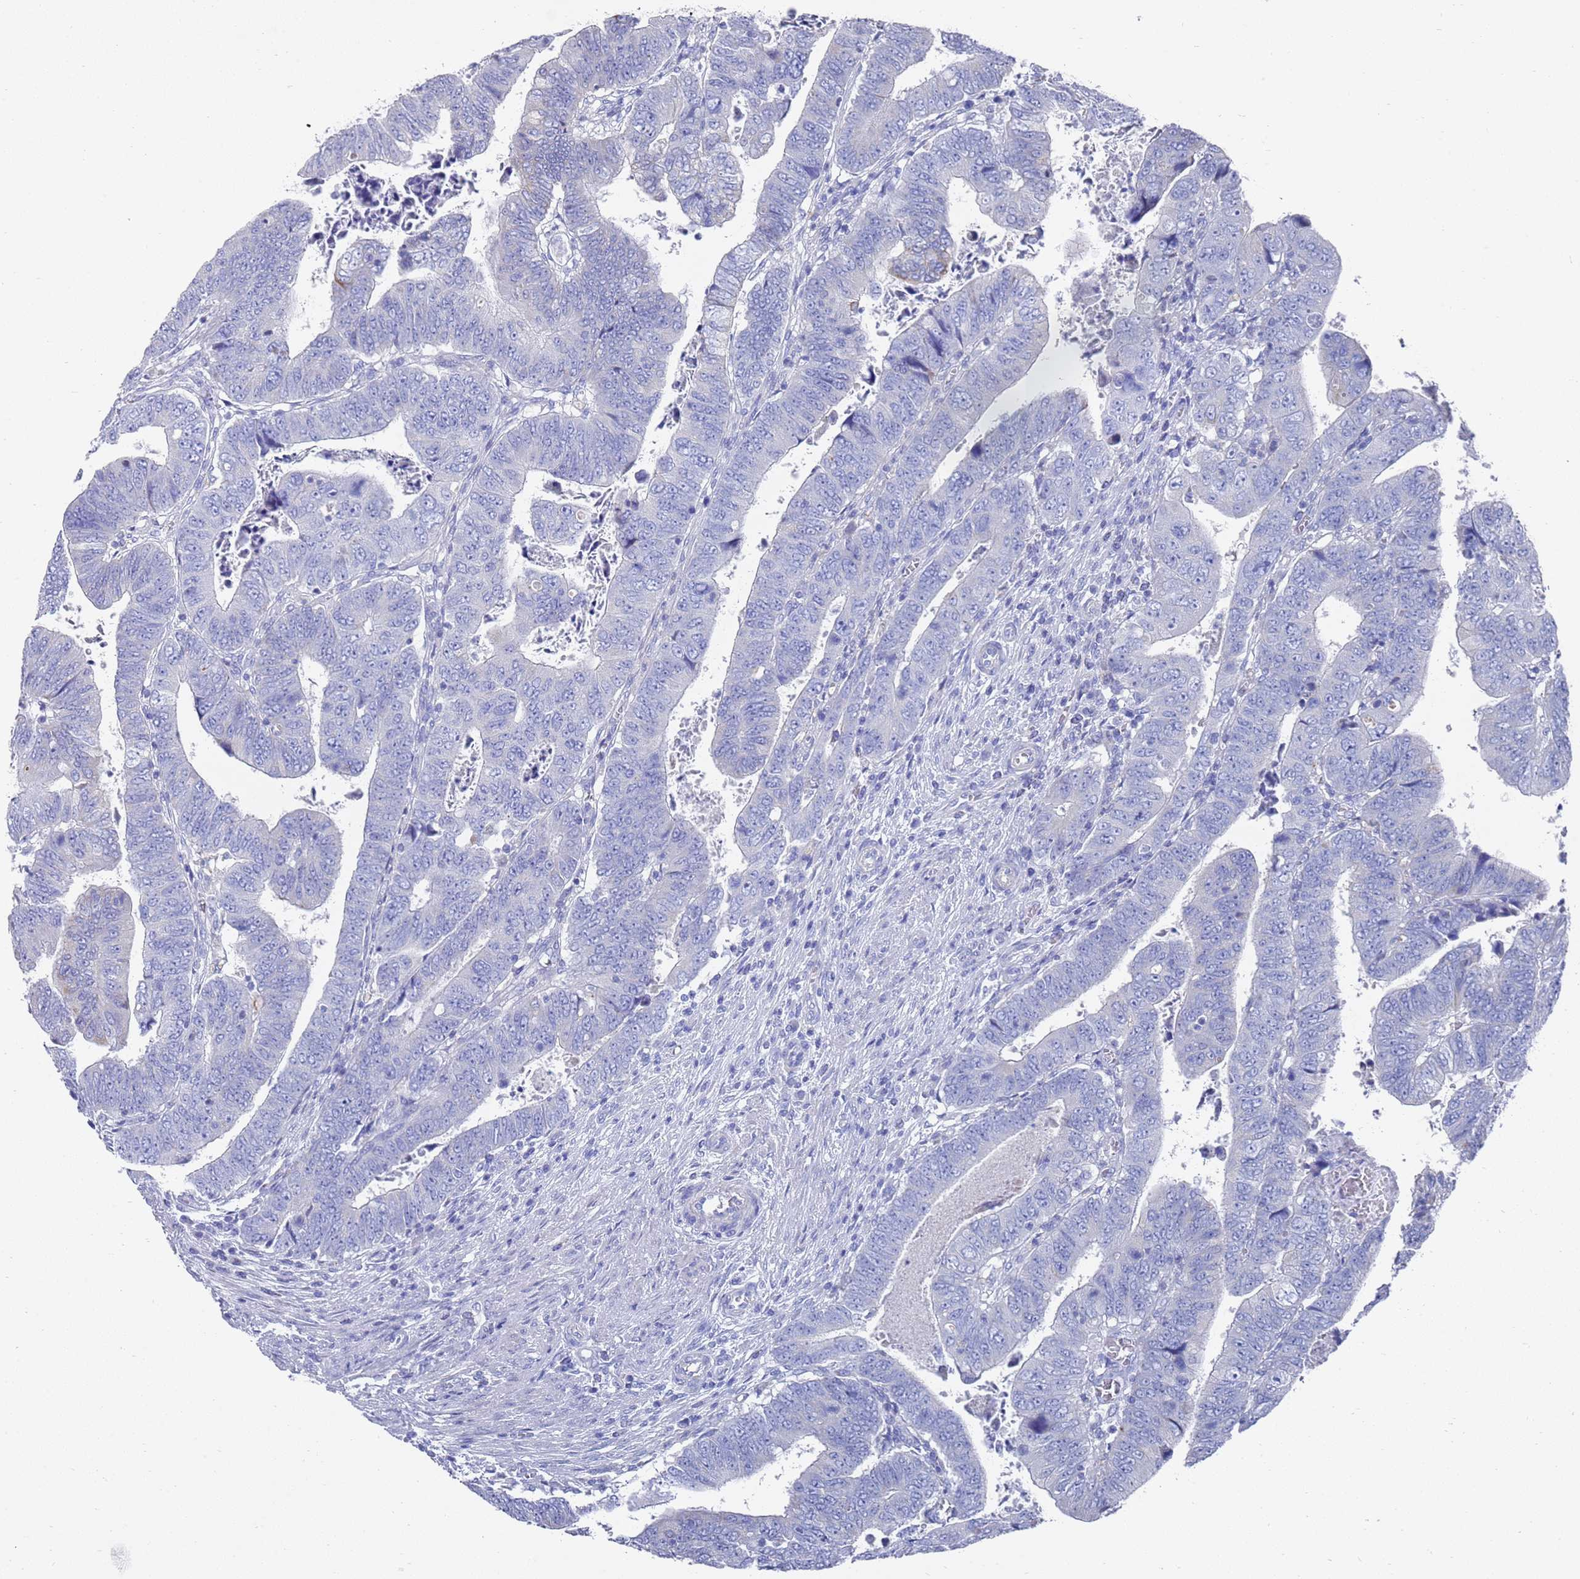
{"staining": {"intensity": "negative", "quantity": "none", "location": "none"}, "tissue": "colorectal cancer", "cell_type": "Tumor cells", "image_type": "cancer", "snomed": [{"axis": "morphology", "description": "Normal tissue, NOS"}, {"axis": "morphology", "description": "Adenocarcinoma, NOS"}, {"axis": "topography", "description": "Rectum"}], "caption": "Immunohistochemical staining of human colorectal cancer (adenocarcinoma) demonstrates no significant expression in tumor cells. The staining was performed using DAB (3,3'-diaminobenzidine) to visualize the protein expression in brown, while the nuclei were stained in blue with hematoxylin (Magnification: 20x).", "gene": "SCAPER", "patient": {"sex": "female", "age": 65}}